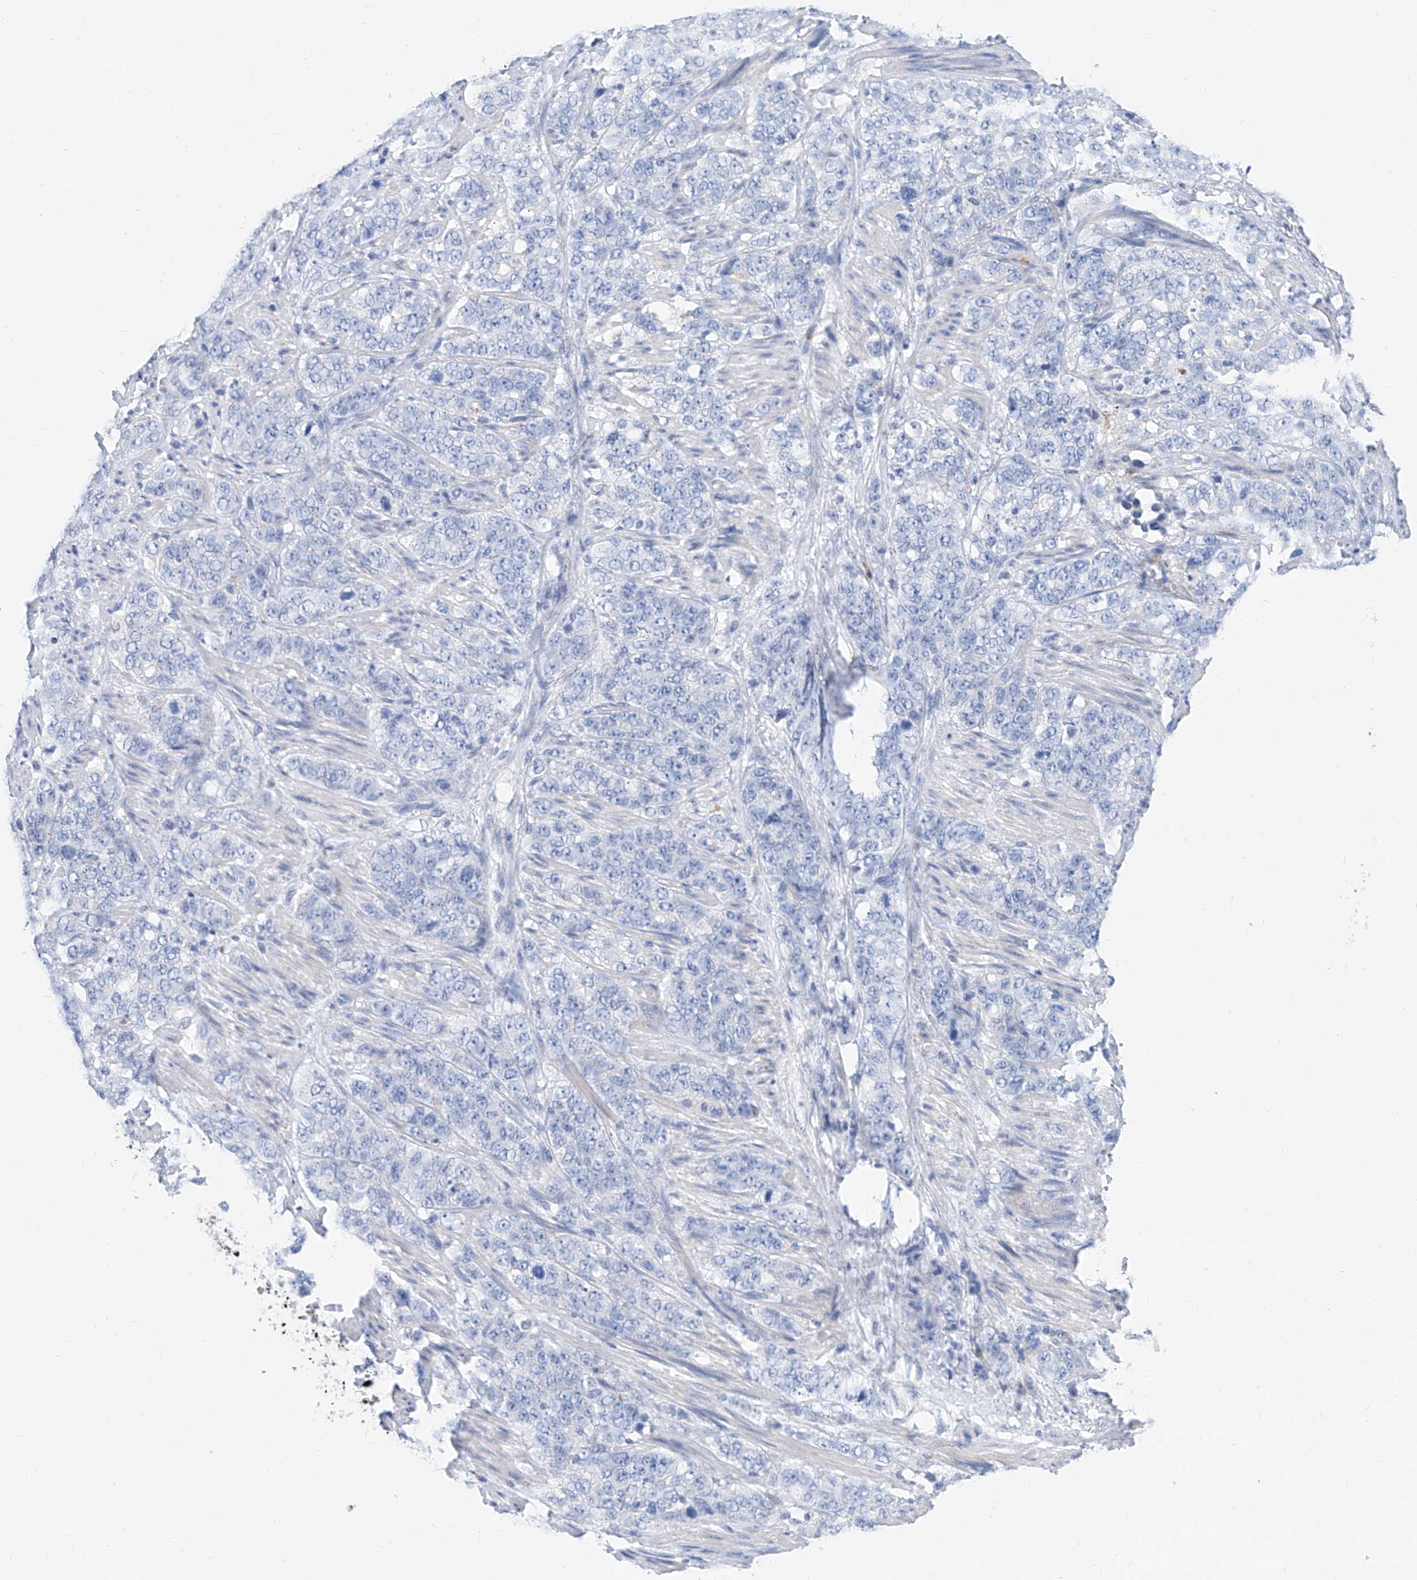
{"staining": {"intensity": "negative", "quantity": "none", "location": "none"}, "tissue": "stomach cancer", "cell_type": "Tumor cells", "image_type": "cancer", "snomed": [{"axis": "morphology", "description": "Adenocarcinoma, NOS"}, {"axis": "topography", "description": "Stomach"}], "caption": "Immunohistochemistry histopathology image of human stomach cancer (adenocarcinoma) stained for a protein (brown), which displays no staining in tumor cells. (Stains: DAB (3,3'-diaminobenzidine) IHC with hematoxylin counter stain, Microscopy: brightfield microscopy at high magnification).", "gene": "SLC25A29", "patient": {"sex": "male", "age": 48}}